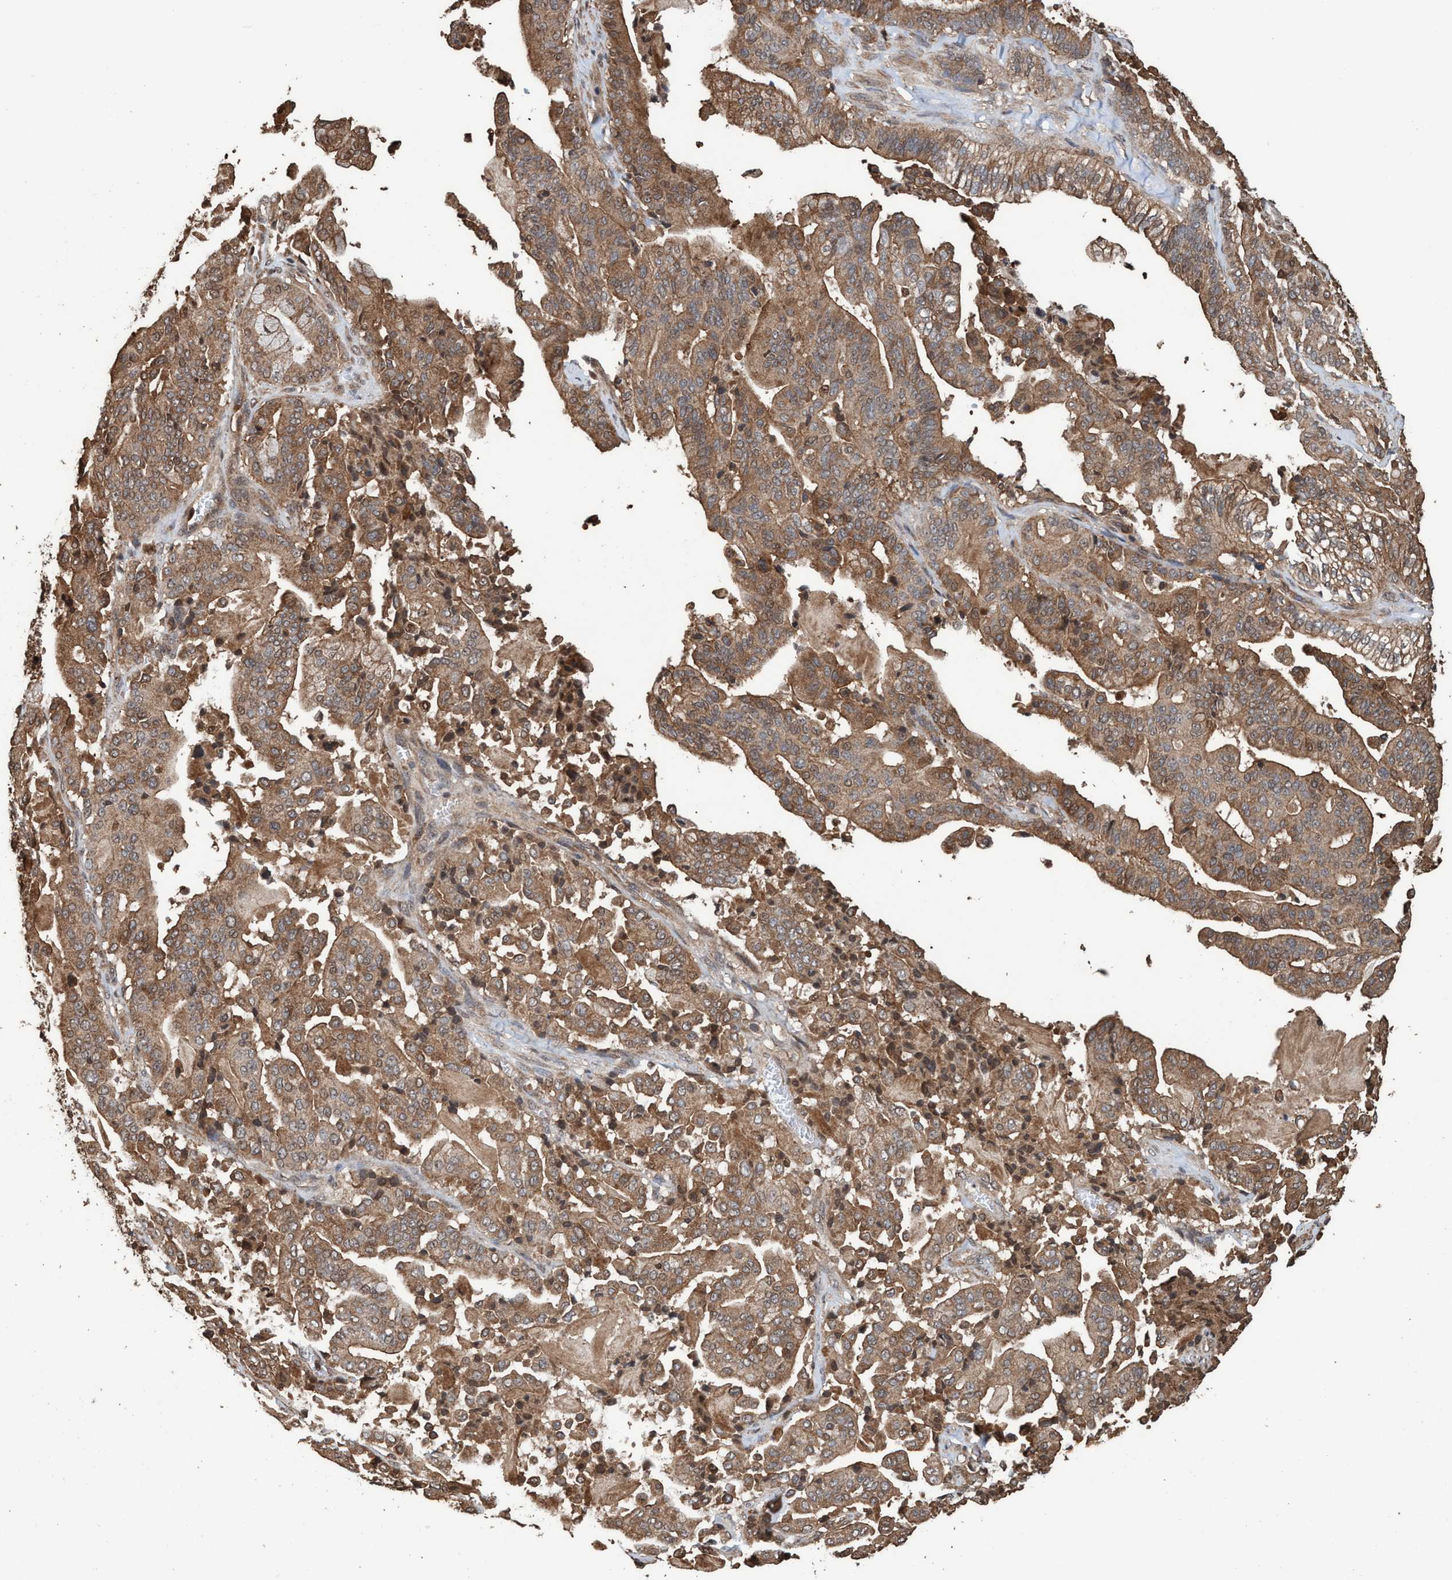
{"staining": {"intensity": "moderate", "quantity": ">75%", "location": "cytoplasmic/membranous"}, "tissue": "pancreatic cancer", "cell_type": "Tumor cells", "image_type": "cancer", "snomed": [{"axis": "morphology", "description": "Adenocarcinoma, NOS"}, {"axis": "topography", "description": "Pancreas"}], "caption": "Pancreatic cancer (adenocarcinoma) tissue exhibits moderate cytoplasmic/membranous expression in about >75% of tumor cells, visualized by immunohistochemistry. Using DAB (brown) and hematoxylin (blue) stains, captured at high magnification using brightfield microscopy.", "gene": "TRPC7", "patient": {"sex": "male", "age": 63}}